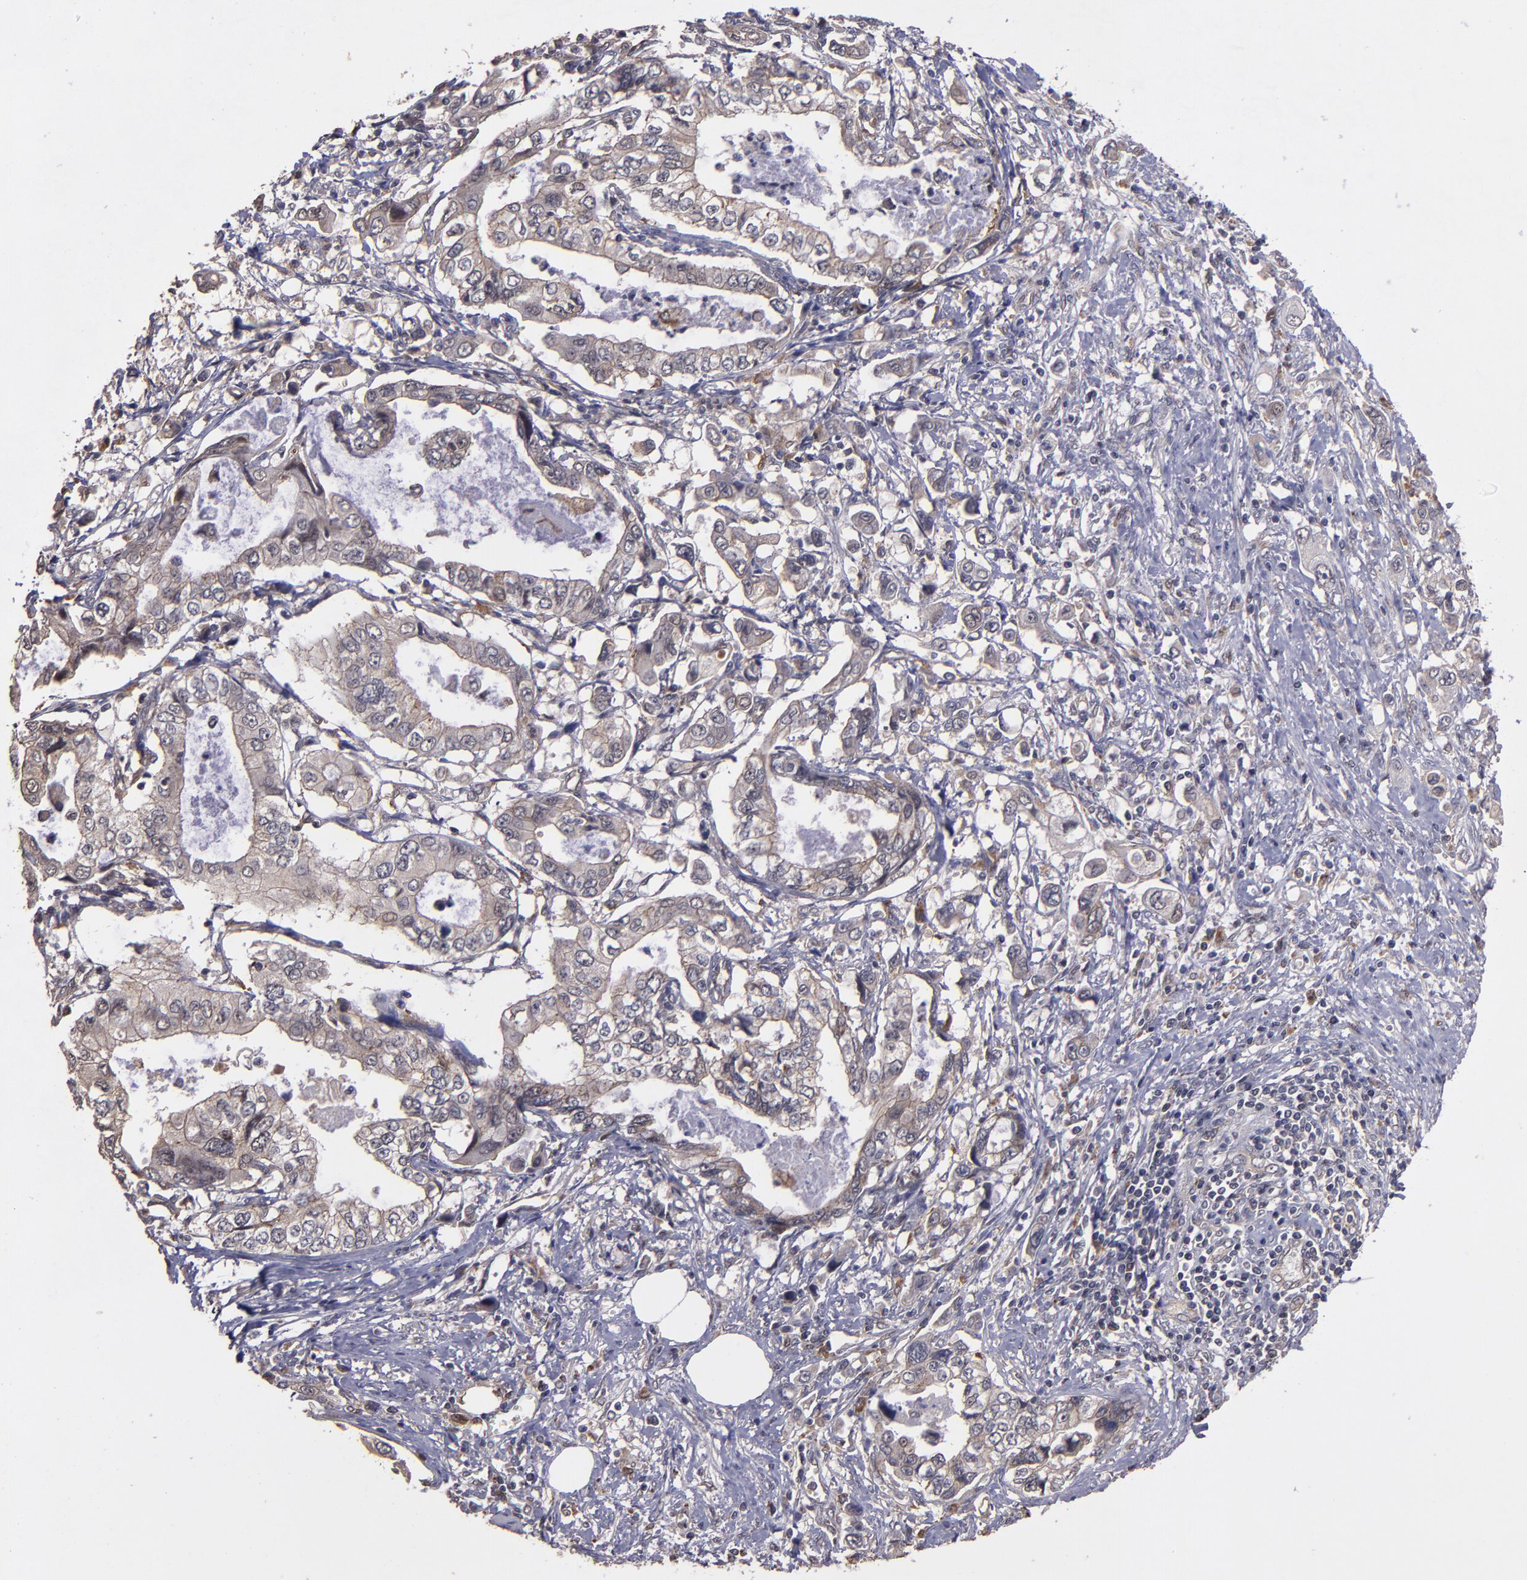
{"staining": {"intensity": "weak", "quantity": "25%-75%", "location": "cytoplasmic/membranous"}, "tissue": "stomach cancer", "cell_type": "Tumor cells", "image_type": "cancer", "snomed": [{"axis": "morphology", "description": "Adenocarcinoma, NOS"}, {"axis": "topography", "description": "Pancreas"}, {"axis": "topography", "description": "Stomach, upper"}], "caption": "Approximately 25%-75% of tumor cells in adenocarcinoma (stomach) reveal weak cytoplasmic/membranous protein expression as visualized by brown immunohistochemical staining.", "gene": "SIPA1L1", "patient": {"sex": "male", "age": 77}}